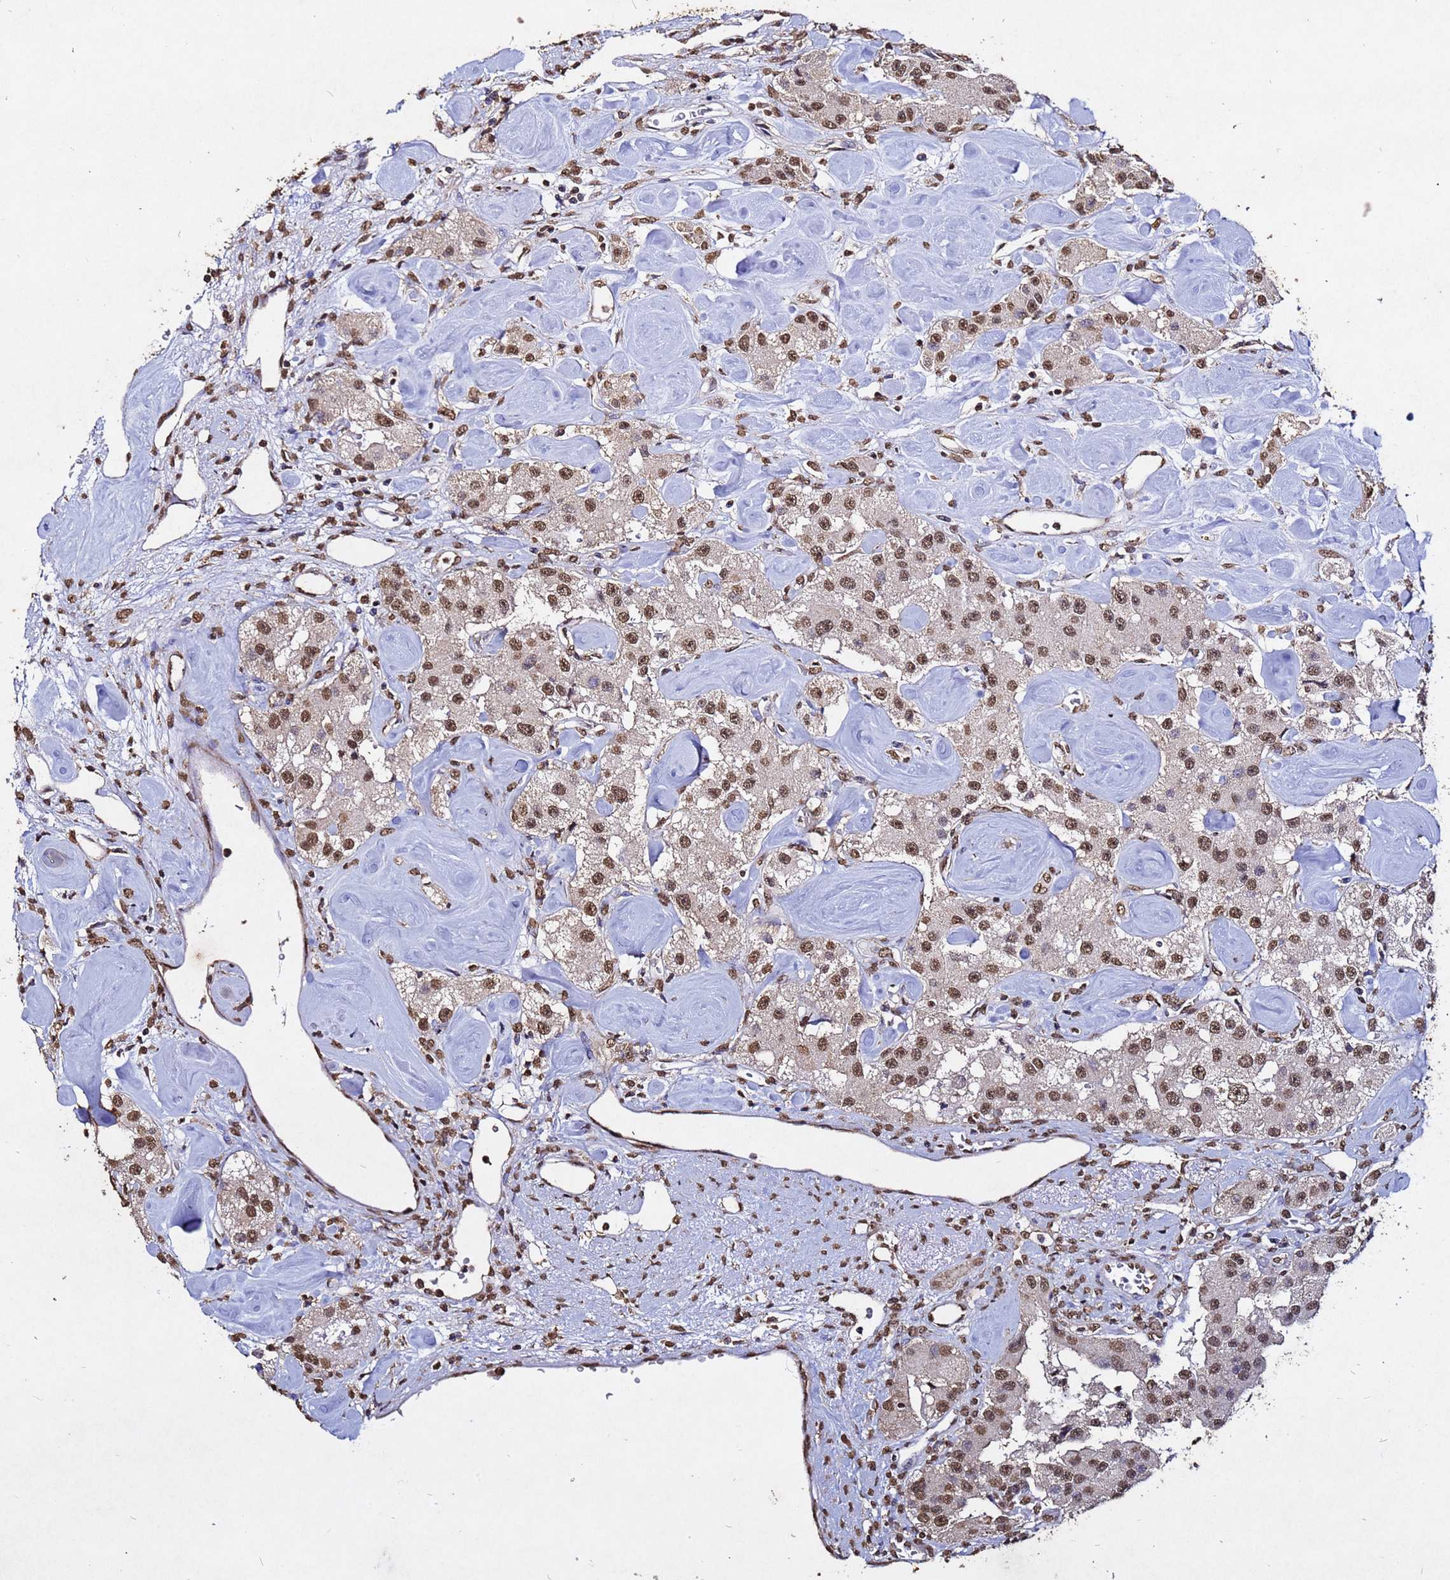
{"staining": {"intensity": "moderate", "quantity": ">75%", "location": "nuclear"}, "tissue": "carcinoid", "cell_type": "Tumor cells", "image_type": "cancer", "snomed": [{"axis": "morphology", "description": "Carcinoid, malignant, NOS"}, {"axis": "topography", "description": "Pancreas"}], "caption": "Brown immunohistochemical staining in human carcinoid displays moderate nuclear expression in approximately >75% of tumor cells.", "gene": "MYOCD", "patient": {"sex": "male", "age": 41}}